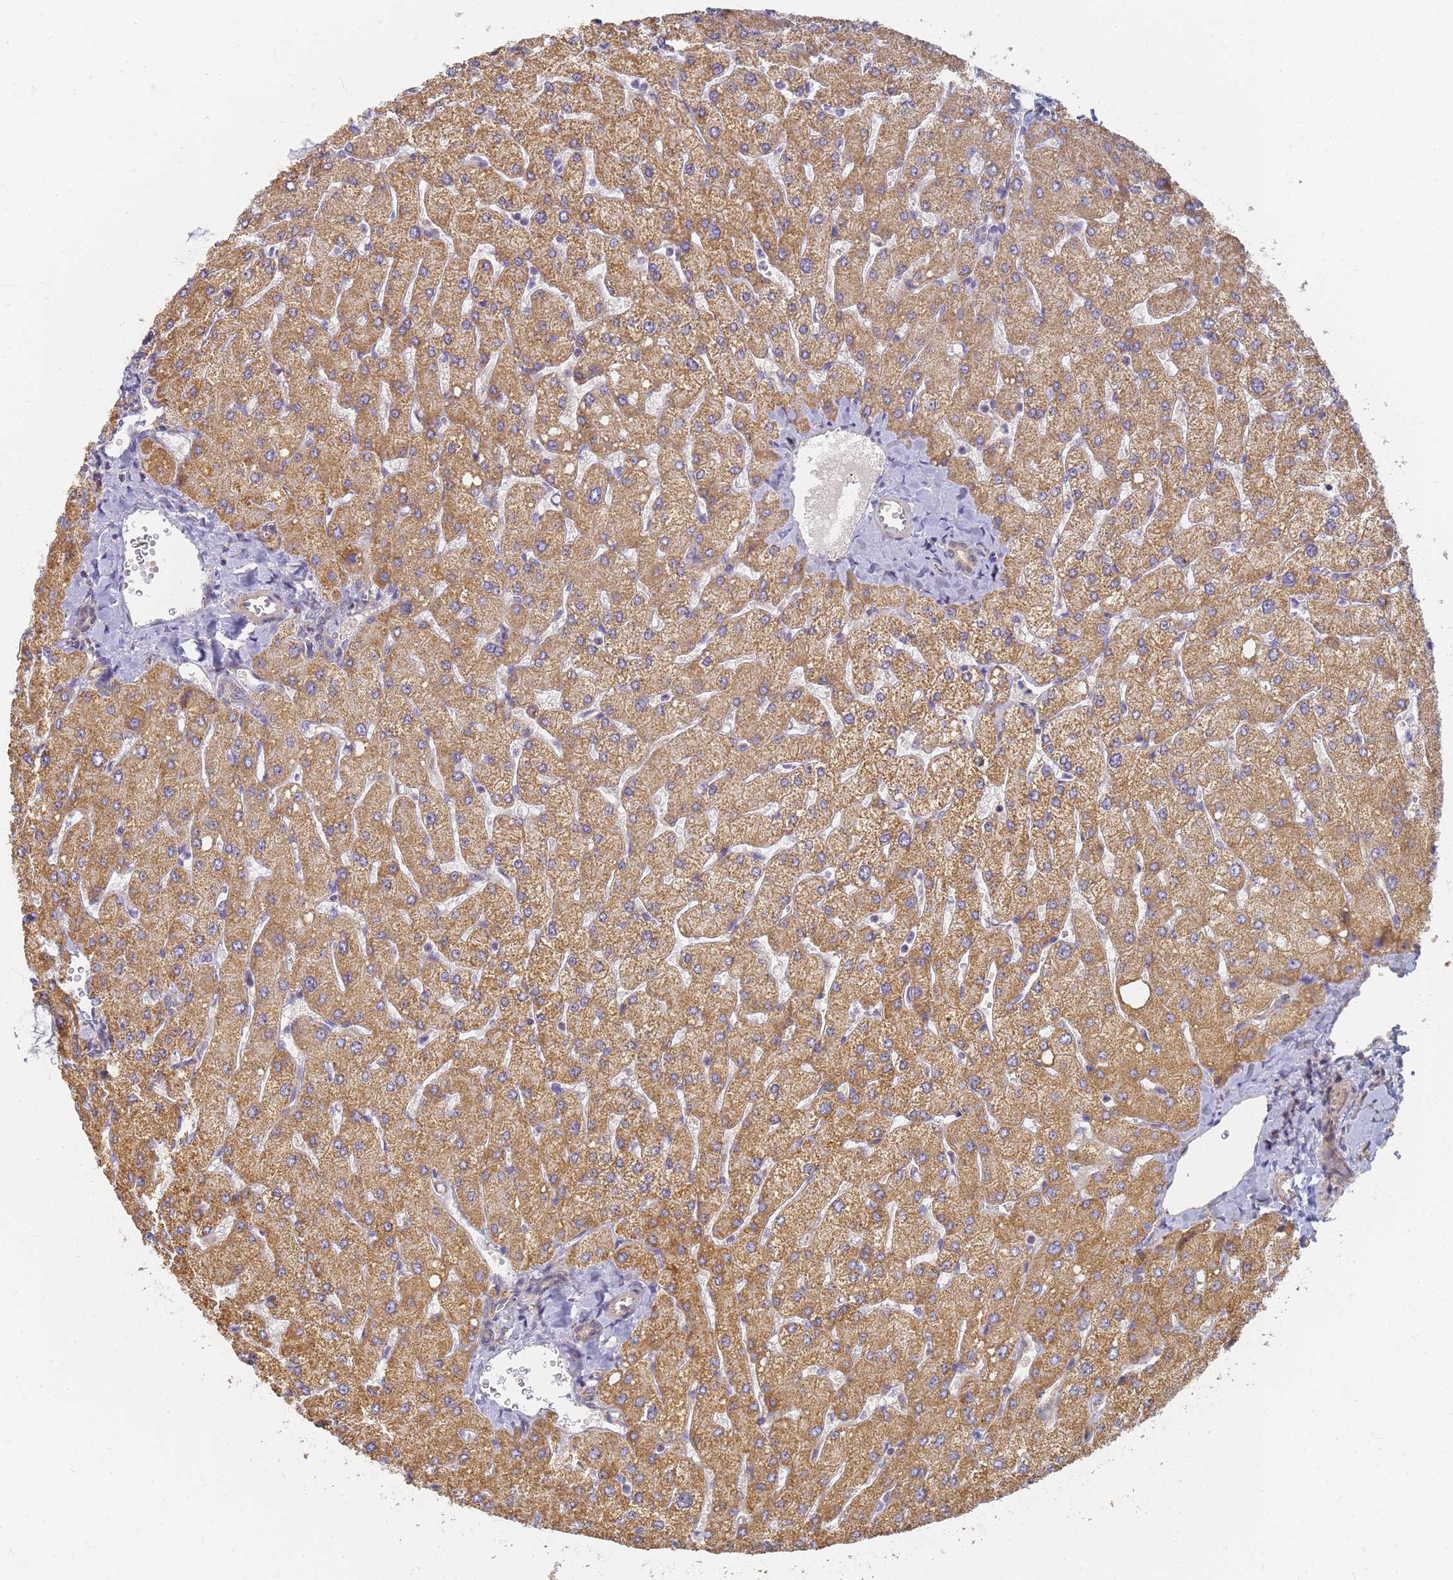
{"staining": {"intensity": "weak", "quantity": ">75%", "location": "cytoplasmic/membranous"}, "tissue": "liver", "cell_type": "Cholangiocytes", "image_type": "normal", "snomed": [{"axis": "morphology", "description": "Normal tissue, NOS"}, {"axis": "topography", "description": "Liver"}], "caption": "Immunohistochemistry (IHC) photomicrograph of unremarkable liver: human liver stained using immunohistochemistry (IHC) exhibits low levels of weak protein expression localized specifically in the cytoplasmic/membranous of cholangiocytes, appearing as a cytoplasmic/membranous brown color.", "gene": "UTP23", "patient": {"sex": "male", "age": 55}}